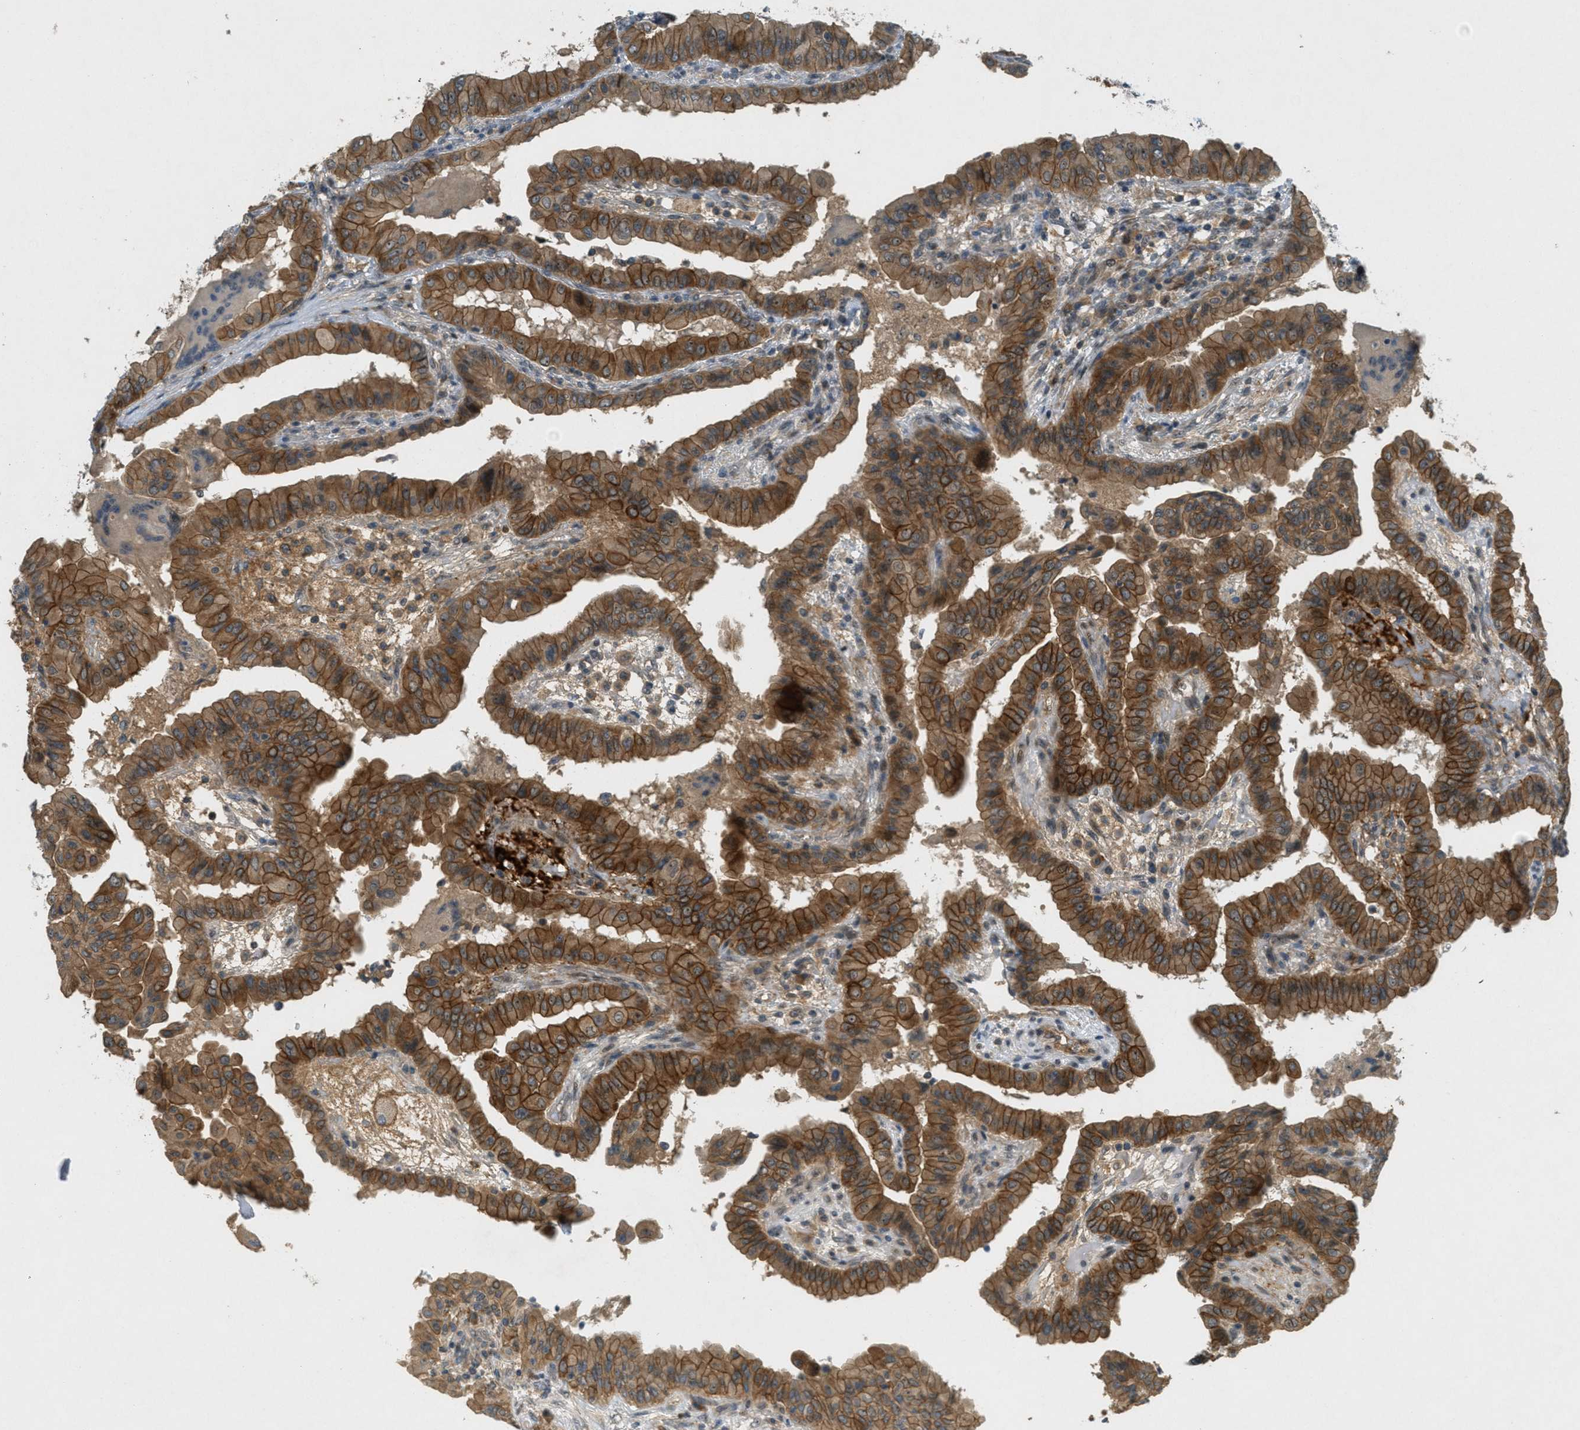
{"staining": {"intensity": "moderate", "quantity": ">75%", "location": "cytoplasmic/membranous"}, "tissue": "thyroid cancer", "cell_type": "Tumor cells", "image_type": "cancer", "snomed": [{"axis": "morphology", "description": "Papillary adenocarcinoma, NOS"}, {"axis": "topography", "description": "Thyroid gland"}], "caption": "Immunohistochemistry micrograph of neoplastic tissue: thyroid cancer (papillary adenocarcinoma) stained using immunohistochemistry (IHC) shows medium levels of moderate protein expression localized specifically in the cytoplasmic/membranous of tumor cells, appearing as a cytoplasmic/membranous brown color.", "gene": "STK11", "patient": {"sex": "male", "age": 33}}